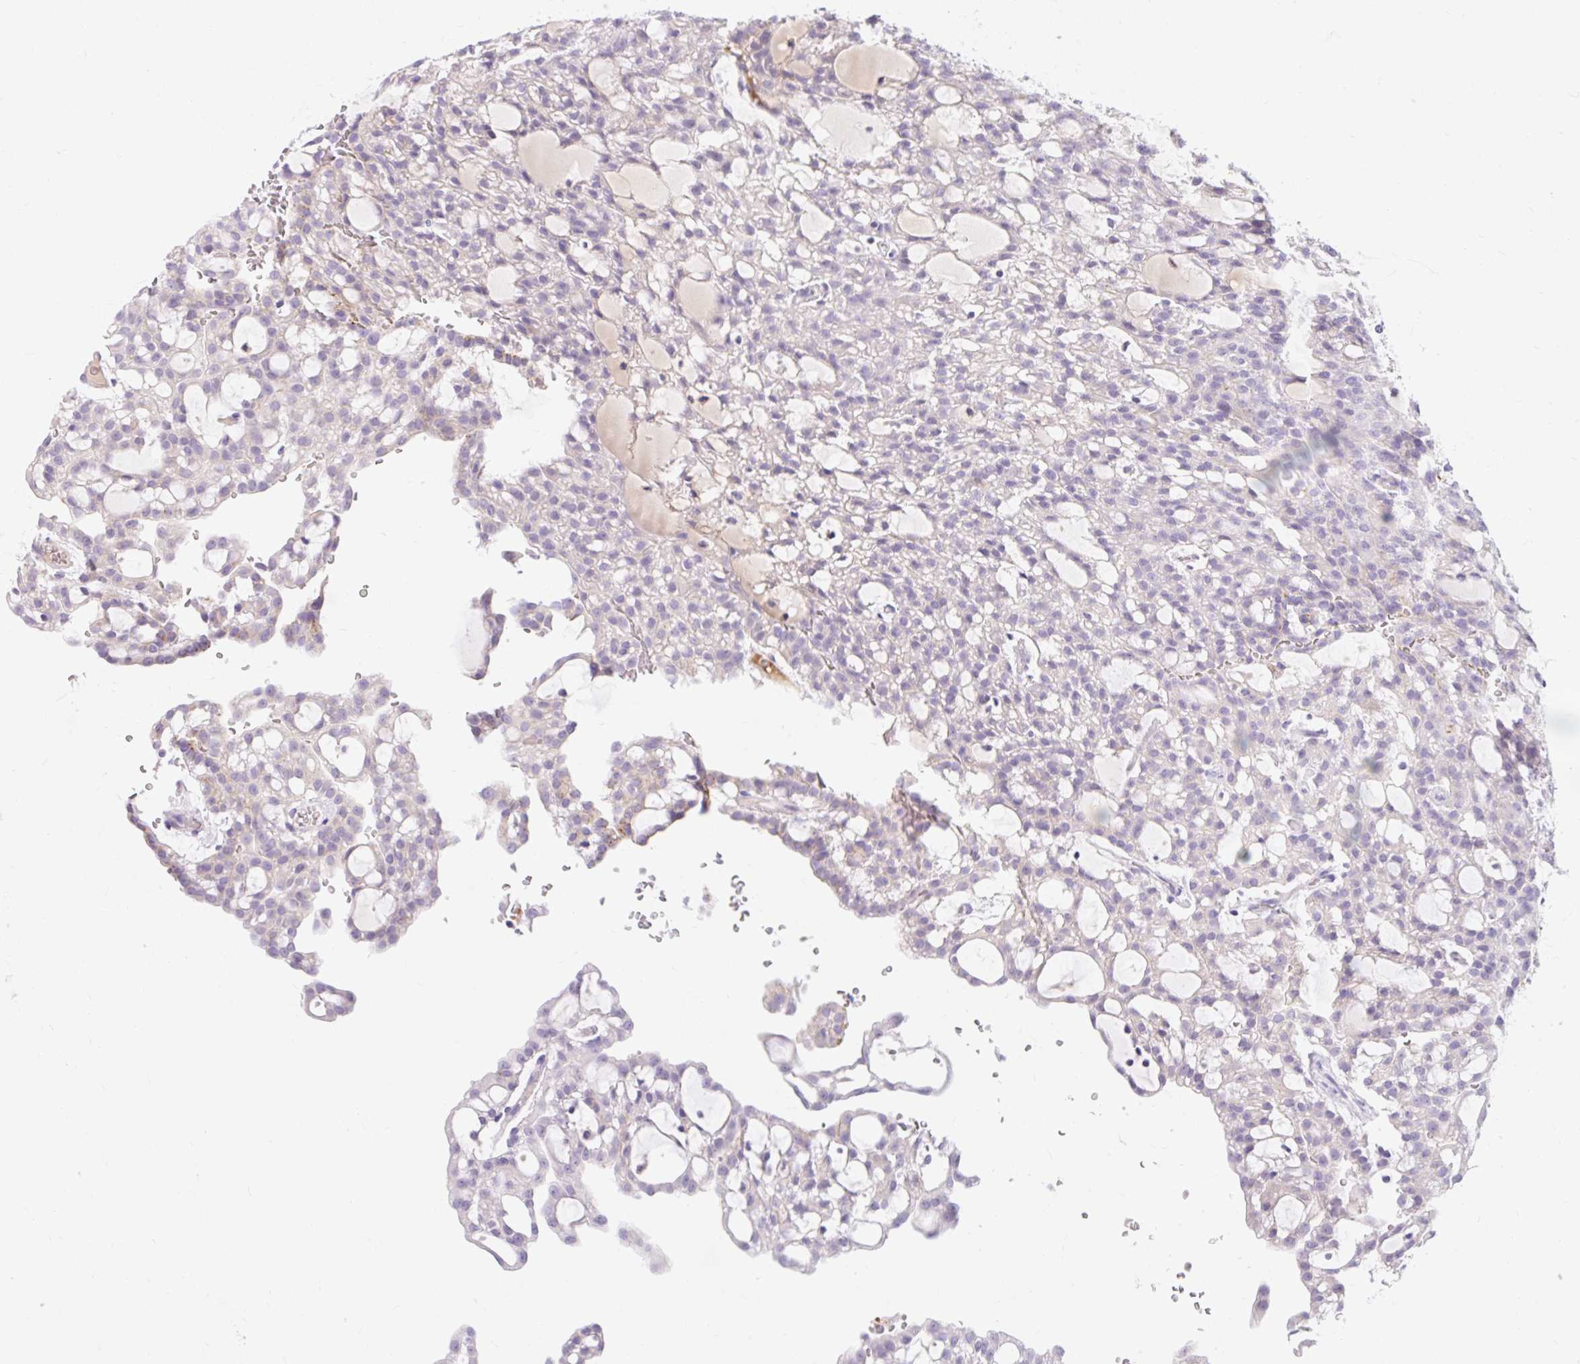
{"staining": {"intensity": "negative", "quantity": "none", "location": "none"}, "tissue": "renal cancer", "cell_type": "Tumor cells", "image_type": "cancer", "snomed": [{"axis": "morphology", "description": "Adenocarcinoma, NOS"}, {"axis": "topography", "description": "Kidney"}], "caption": "An image of human adenocarcinoma (renal) is negative for staining in tumor cells.", "gene": "SLC28A1", "patient": {"sex": "male", "age": 63}}